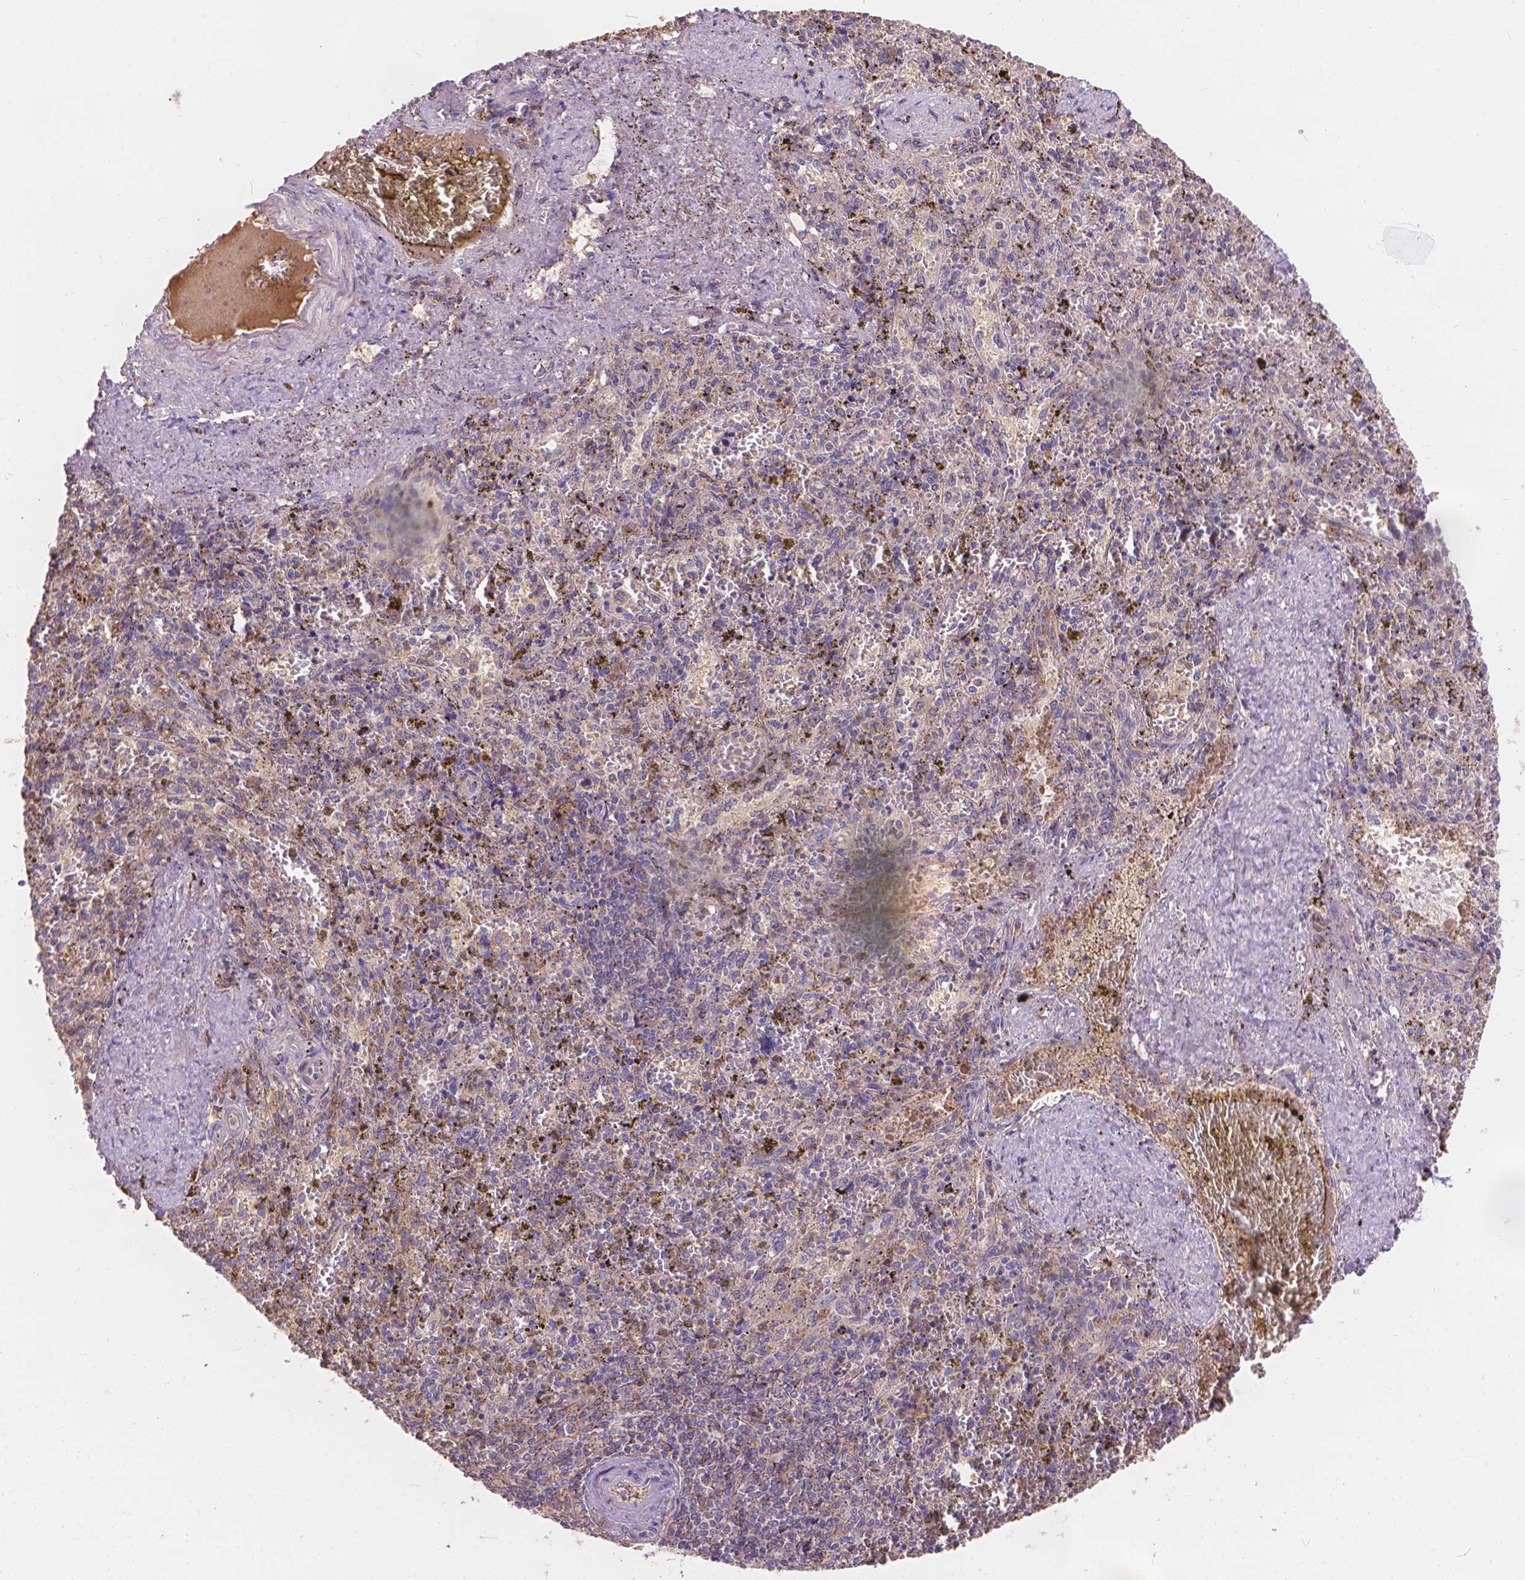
{"staining": {"intensity": "strong", "quantity": "<25%", "location": "cytoplasmic/membranous"}, "tissue": "spleen", "cell_type": "Cells in red pulp", "image_type": "normal", "snomed": [{"axis": "morphology", "description": "Normal tissue, NOS"}, {"axis": "topography", "description": "Spleen"}], "caption": "This micrograph reveals immunohistochemistry (IHC) staining of benign spleen, with medium strong cytoplasmic/membranous staining in about <25% of cells in red pulp.", "gene": "CDK10", "patient": {"sex": "female", "age": 50}}